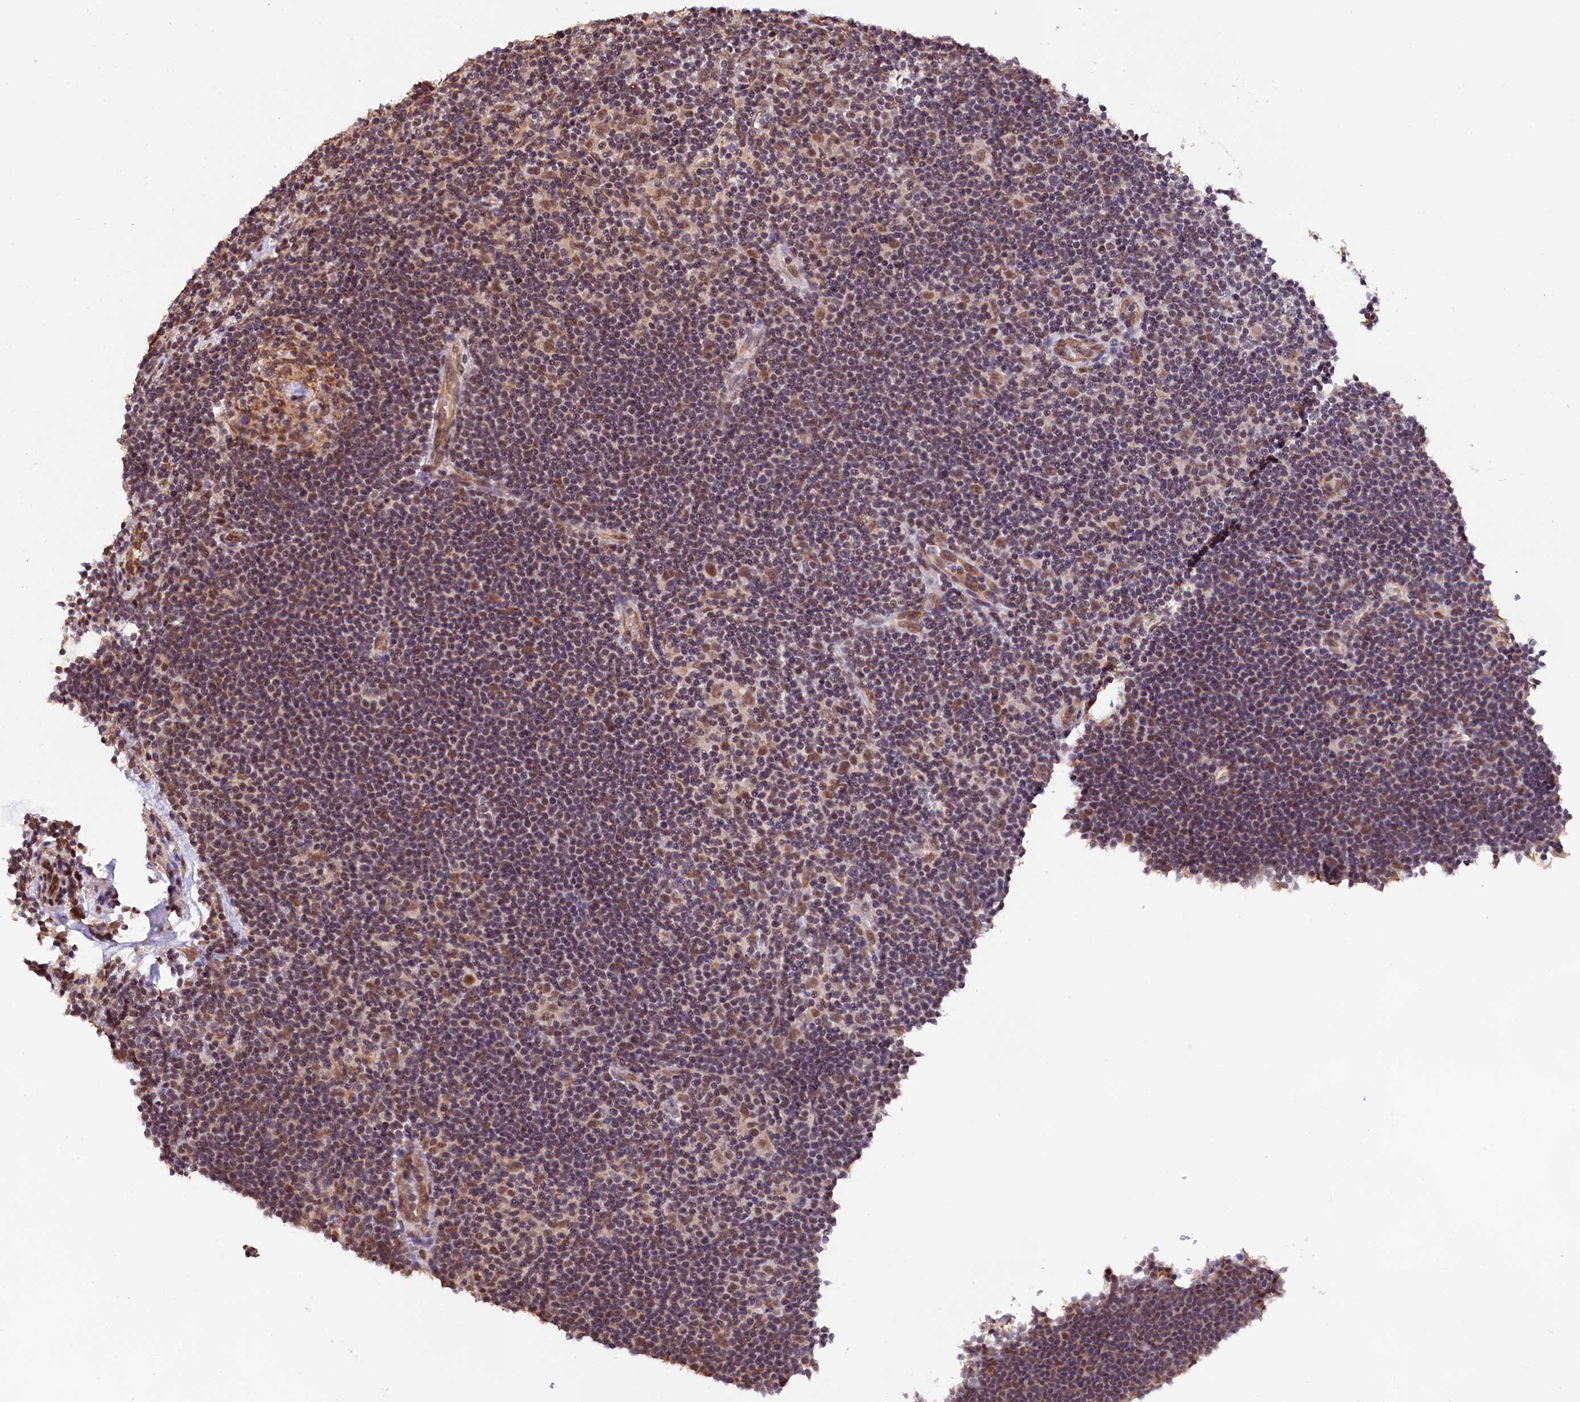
{"staining": {"intensity": "moderate", "quantity": ">75%", "location": "nuclear"}, "tissue": "lymphoma", "cell_type": "Tumor cells", "image_type": "cancer", "snomed": [{"axis": "morphology", "description": "Hodgkin's disease, NOS"}, {"axis": "topography", "description": "Lymph node"}], "caption": "This is an image of immunohistochemistry staining of Hodgkin's disease, which shows moderate positivity in the nuclear of tumor cells.", "gene": "ZC3H4", "patient": {"sex": "female", "age": 57}}